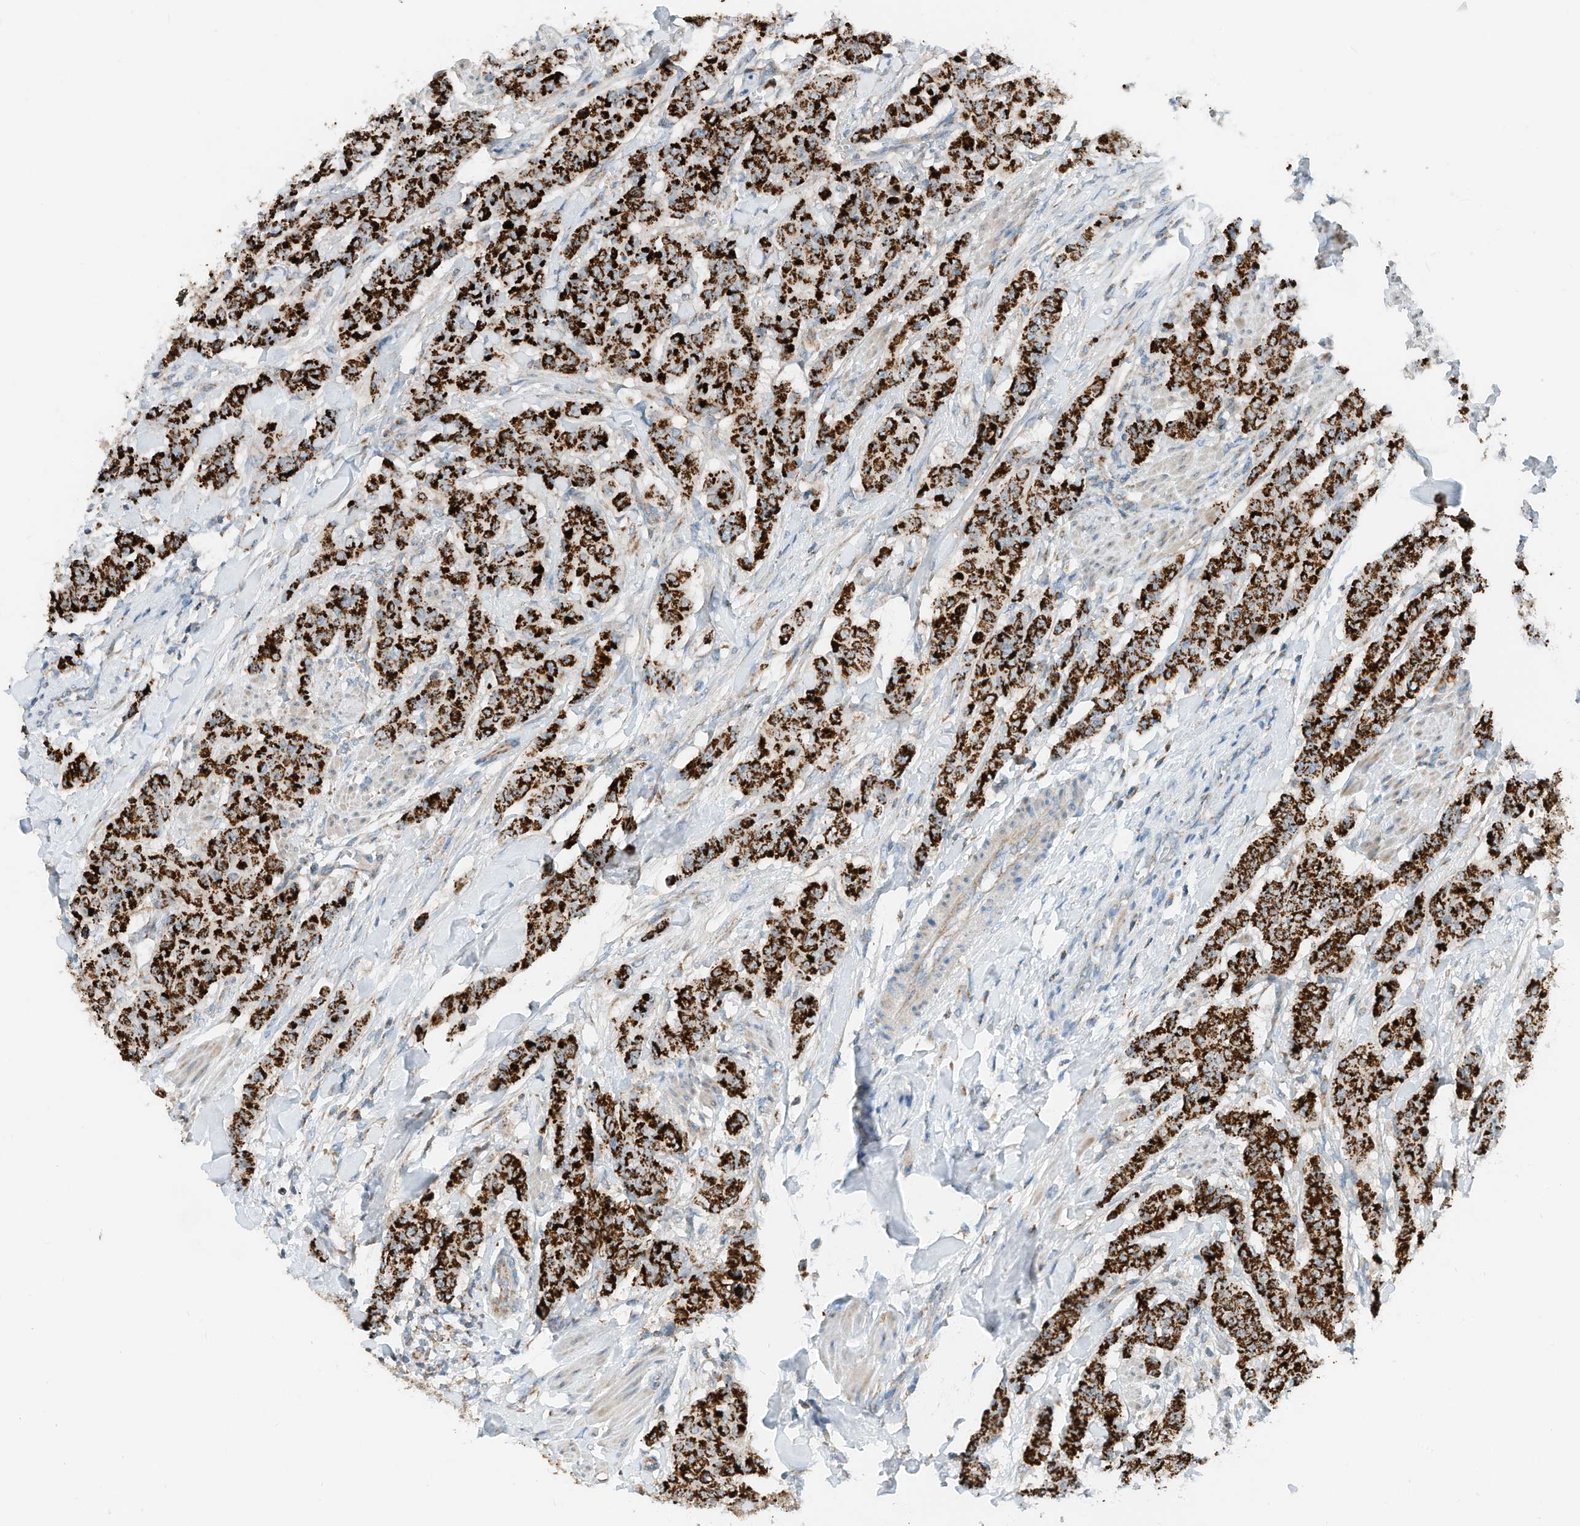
{"staining": {"intensity": "strong", "quantity": ">75%", "location": "cytoplasmic/membranous"}, "tissue": "breast cancer", "cell_type": "Tumor cells", "image_type": "cancer", "snomed": [{"axis": "morphology", "description": "Duct carcinoma"}, {"axis": "topography", "description": "Breast"}], "caption": "Protein expression by IHC shows strong cytoplasmic/membranous staining in approximately >75% of tumor cells in breast intraductal carcinoma.", "gene": "RMND1", "patient": {"sex": "female", "age": 40}}